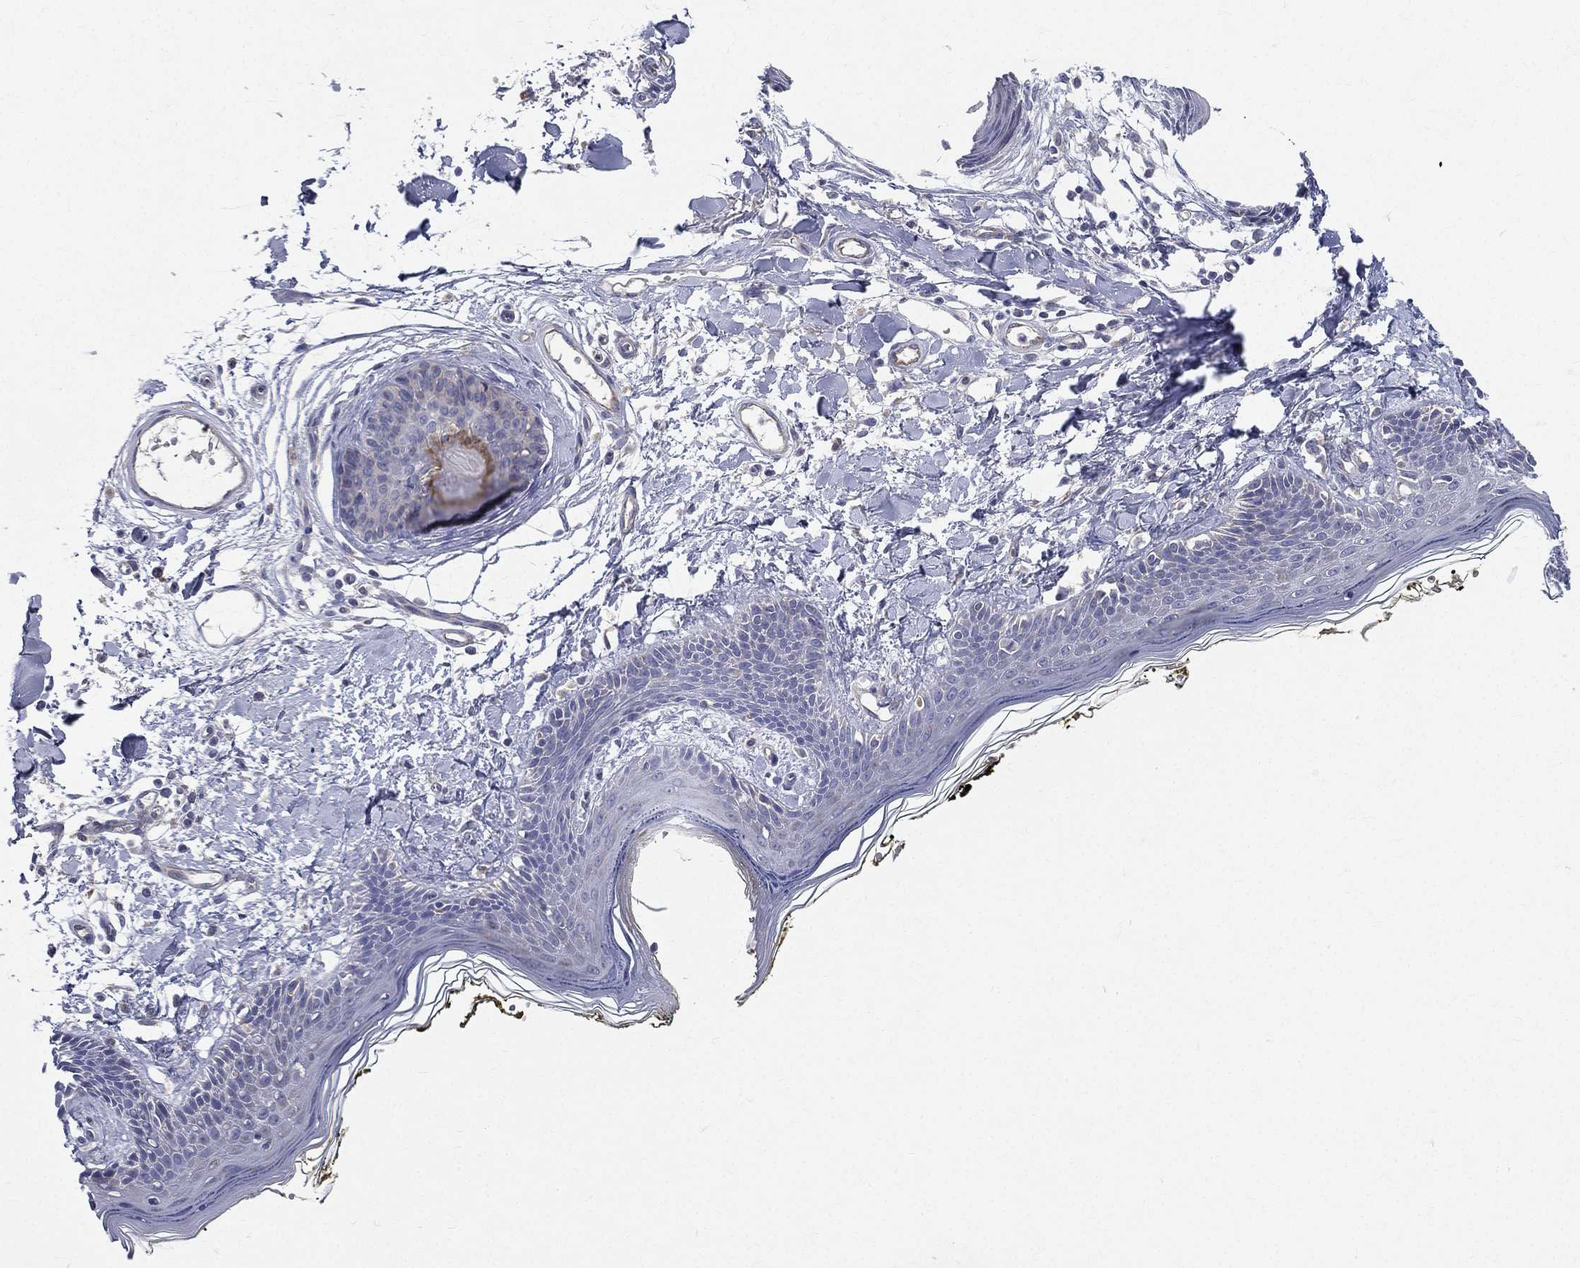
{"staining": {"intensity": "negative", "quantity": "none", "location": "none"}, "tissue": "skin", "cell_type": "Fibroblasts", "image_type": "normal", "snomed": [{"axis": "morphology", "description": "Normal tissue, NOS"}, {"axis": "topography", "description": "Skin"}], "caption": "This is a micrograph of IHC staining of benign skin, which shows no positivity in fibroblasts.", "gene": "PWWP3A", "patient": {"sex": "male", "age": 76}}